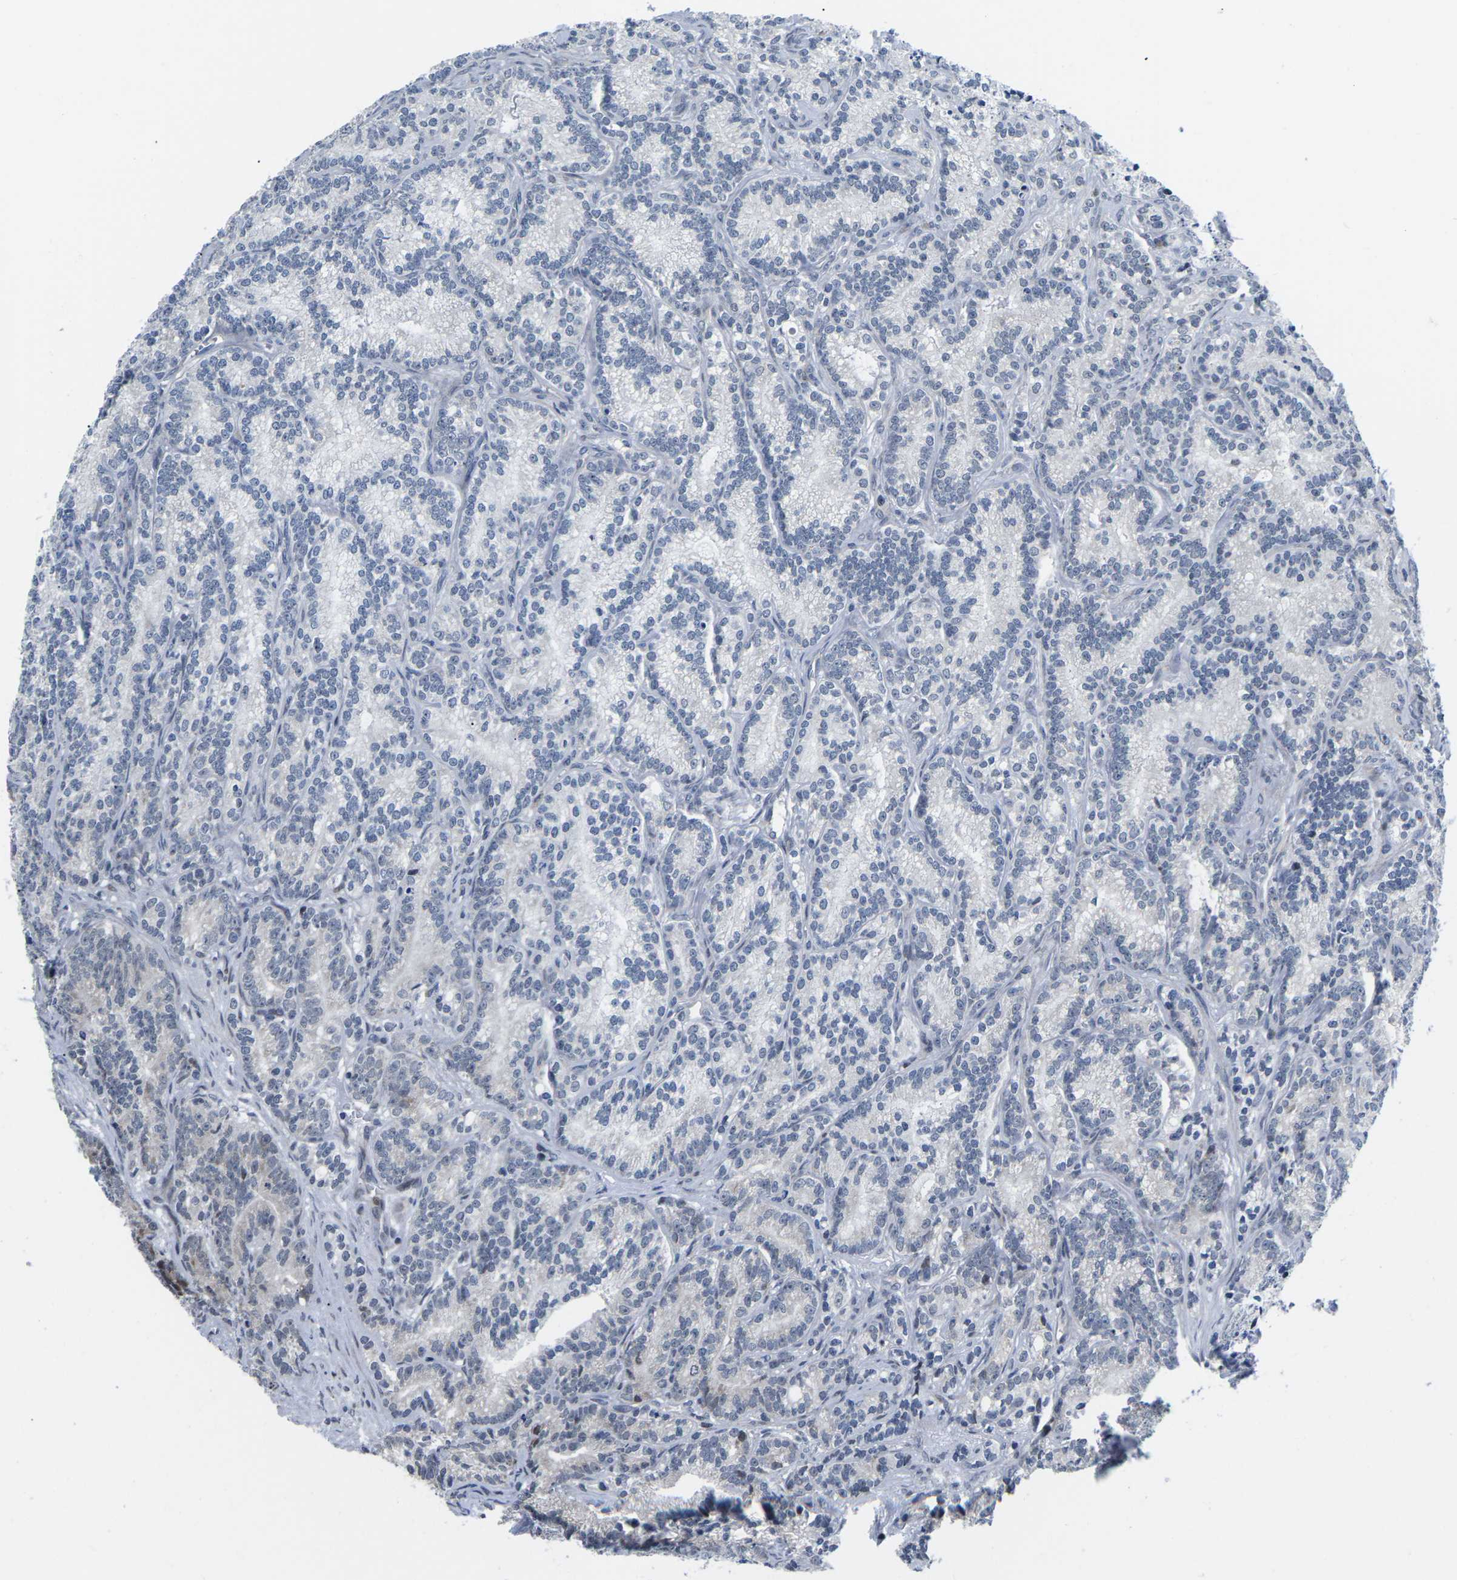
{"staining": {"intensity": "strong", "quantity": "<25%", "location": "nuclear"}, "tissue": "prostate cancer", "cell_type": "Tumor cells", "image_type": "cancer", "snomed": [{"axis": "morphology", "description": "Adenocarcinoma, Low grade"}, {"axis": "topography", "description": "Prostate"}], "caption": "This is a histology image of IHC staining of prostate cancer, which shows strong expression in the nuclear of tumor cells.", "gene": "CDC73", "patient": {"sex": "male", "age": 89}}